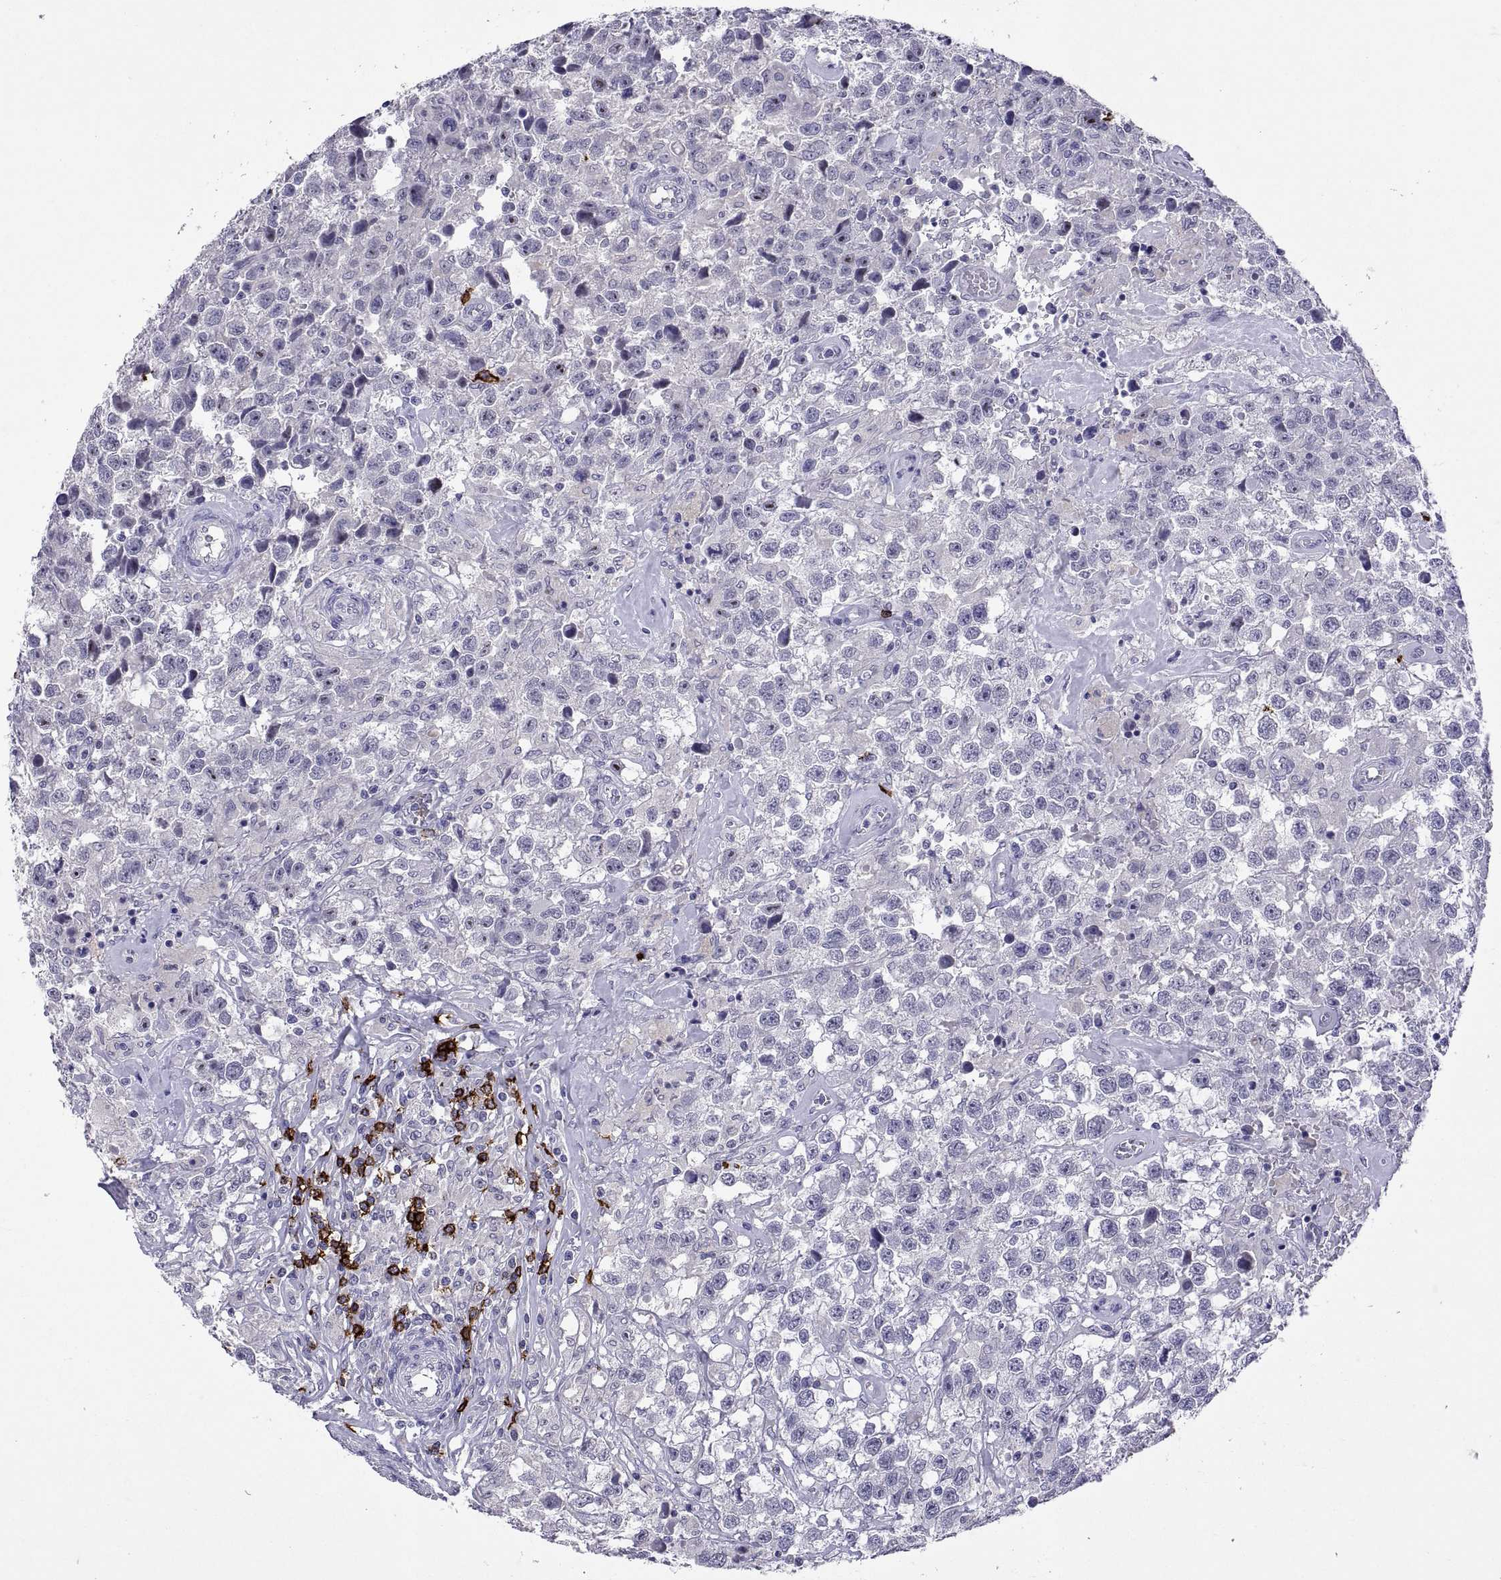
{"staining": {"intensity": "negative", "quantity": "none", "location": "none"}, "tissue": "testis cancer", "cell_type": "Tumor cells", "image_type": "cancer", "snomed": [{"axis": "morphology", "description": "Seminoma, NOS"}, {"axis": "topography", "description": "Testis"}], "caption": "Immunohistochemistry of human testis cancer displays no staining in tumor cells.", "gene": "MS4A1", "patient": {"sex": "male", "age": 43}}